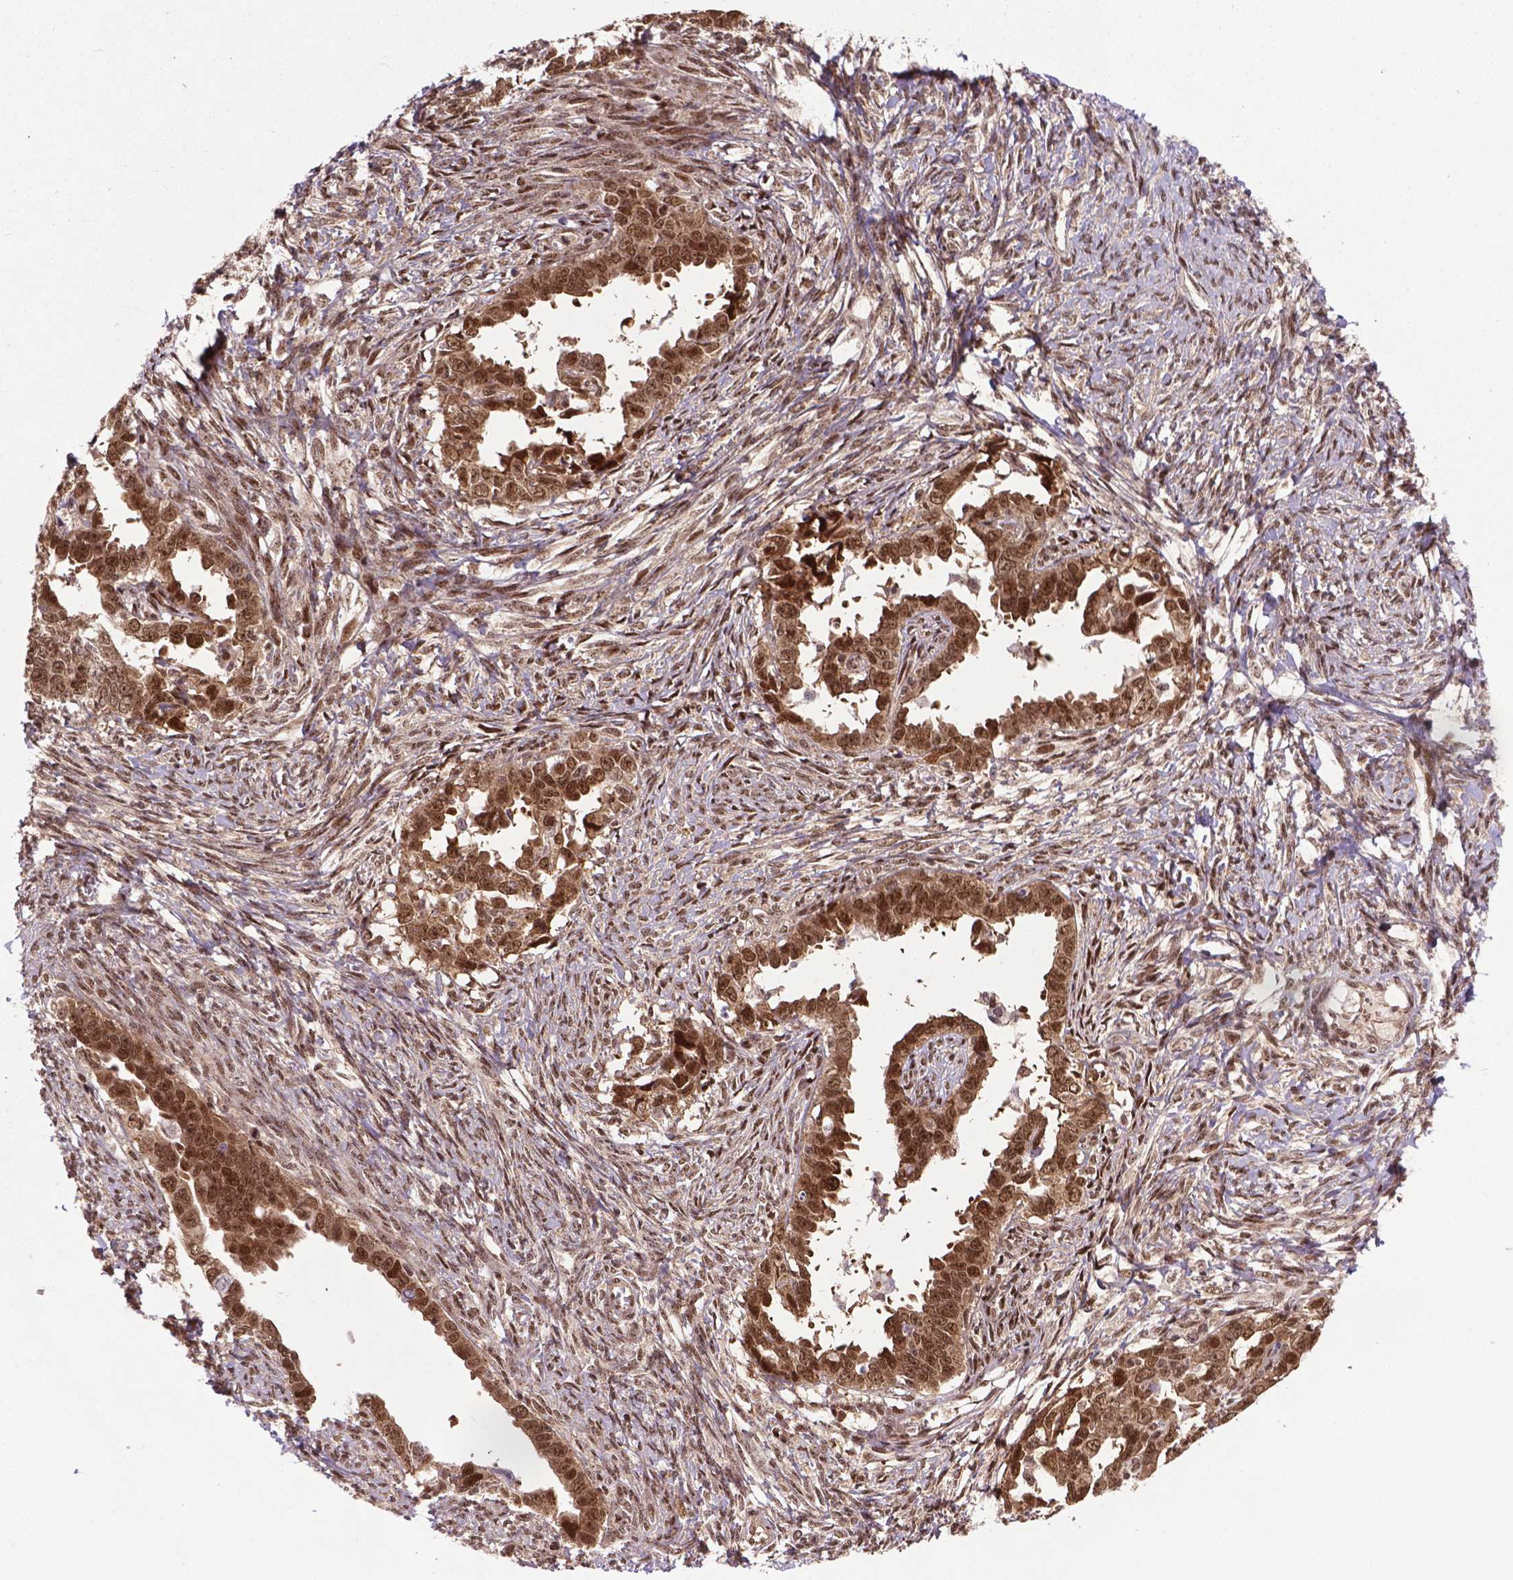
{"staining": {"intensity": "moderate", "quantity": ">75%", "location": "cytoplasmic/membranous,nuclear"}, "tissue": "ovarian cancer", "cell_type": "Tumor cells", "image_type": "cancer", "snomed": [{"axis": "morphology", "description": "Cystadenocarcinoma, serous, NOS"}, {"axis": "topography", "description": "Ovary"}], "caption": "Human ovarian cancer stained with a protein marker displays moderate staining in tumor cells.", "gene": "CSNK2A1", "patient": {"sex": "female", "age": 69}}